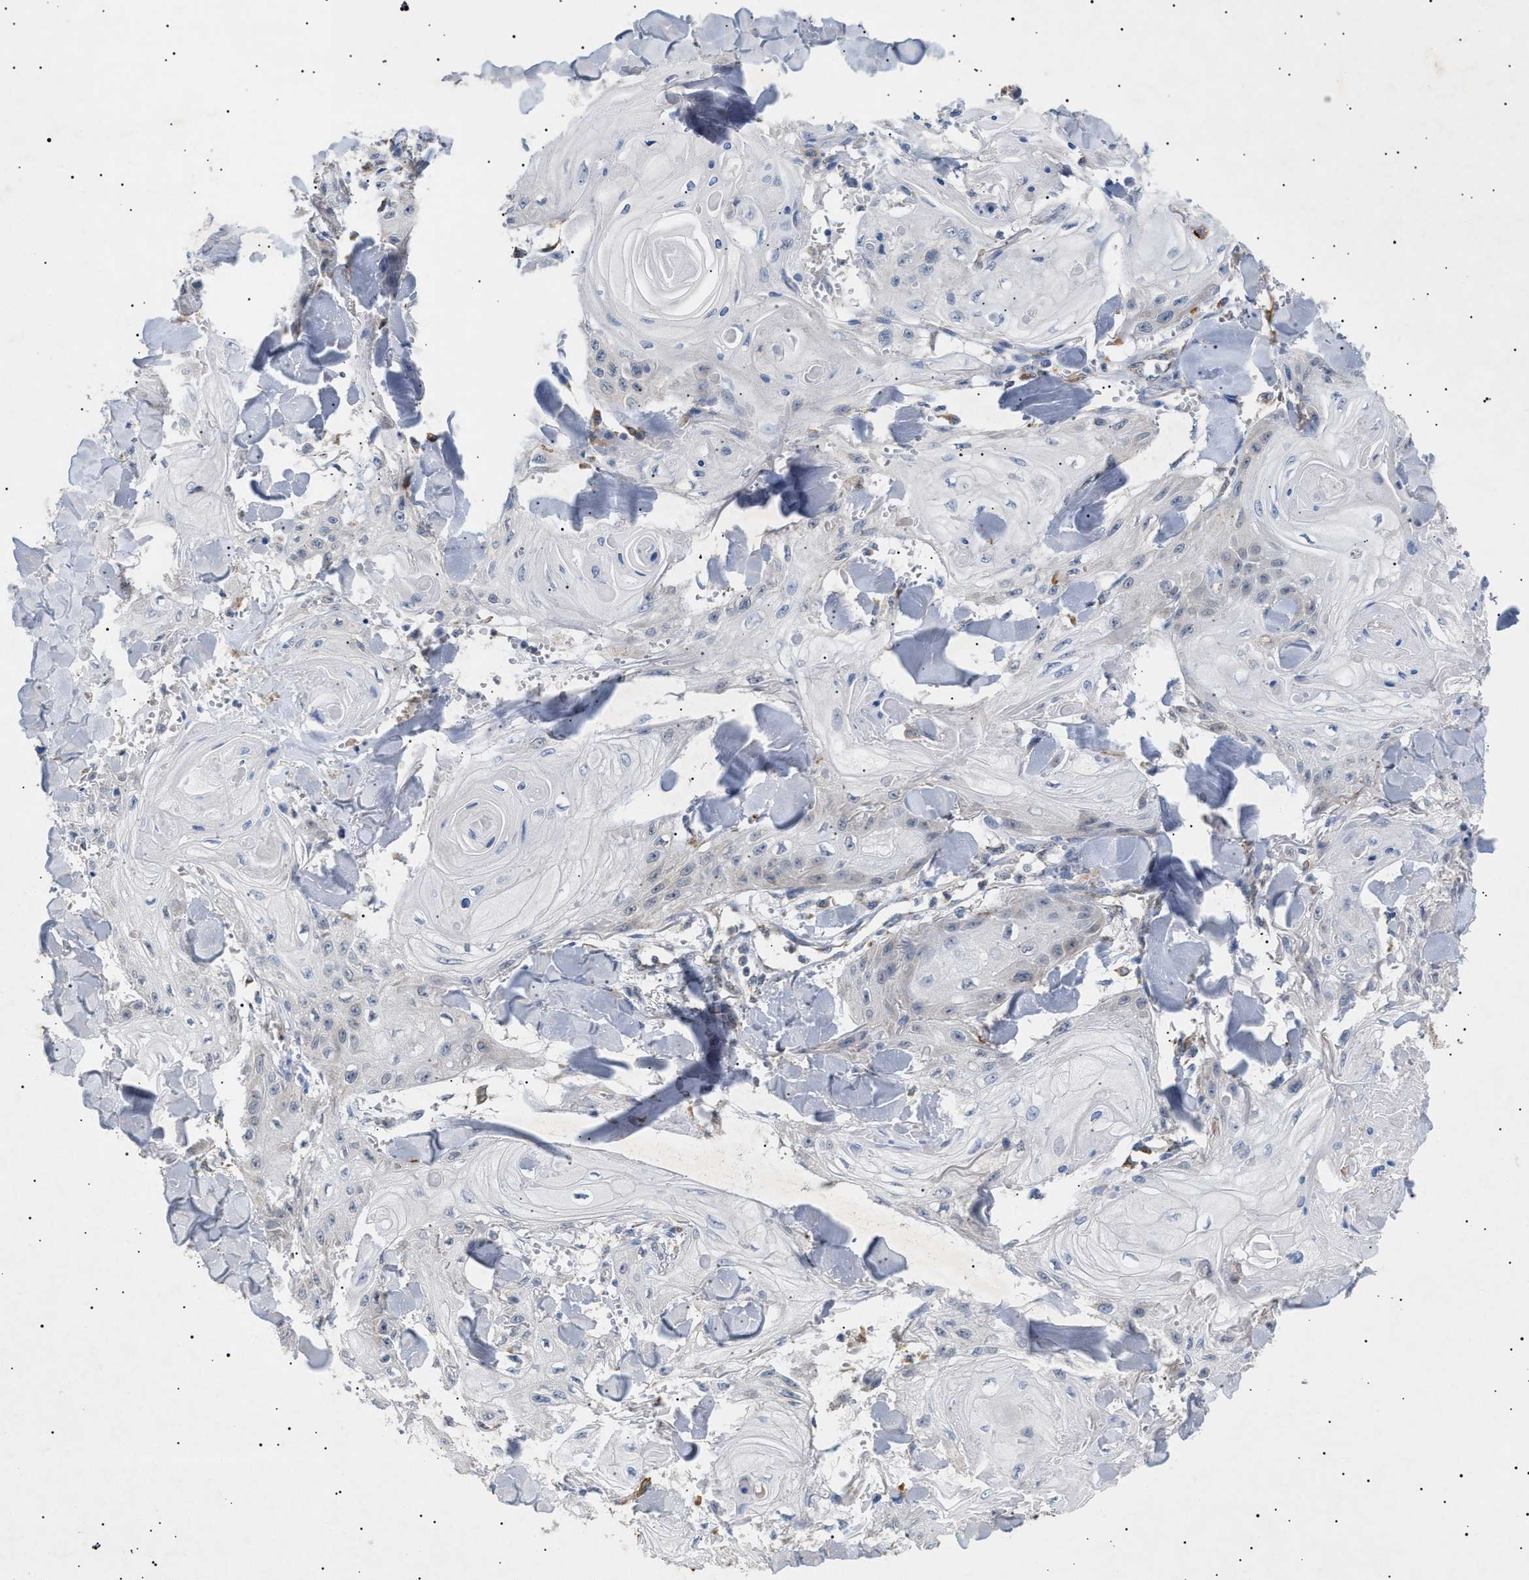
{"staining": {"intensity": "weak", "quantity": "<25%", "location": "cytoplasmic/membranous"}, "tissue": "skin cancer", "cell_type": "Tumor cells", "image_type": "cancer", "snomed": [{"axis": "morphology", "description": "Squamous cell carcinoma, NOS"}, {"axis": "topography", "description": "Skin"}], "caption": "There is no significant expression in tumor cells of skin squamous cell carcinoma. (Stains: DAB IHC with hematoxylin counter stain, Microscopy: brightfield microscopy at high magnification).", "gene": "SIRT5", "patient": {"sex": "male", "age": 74}}